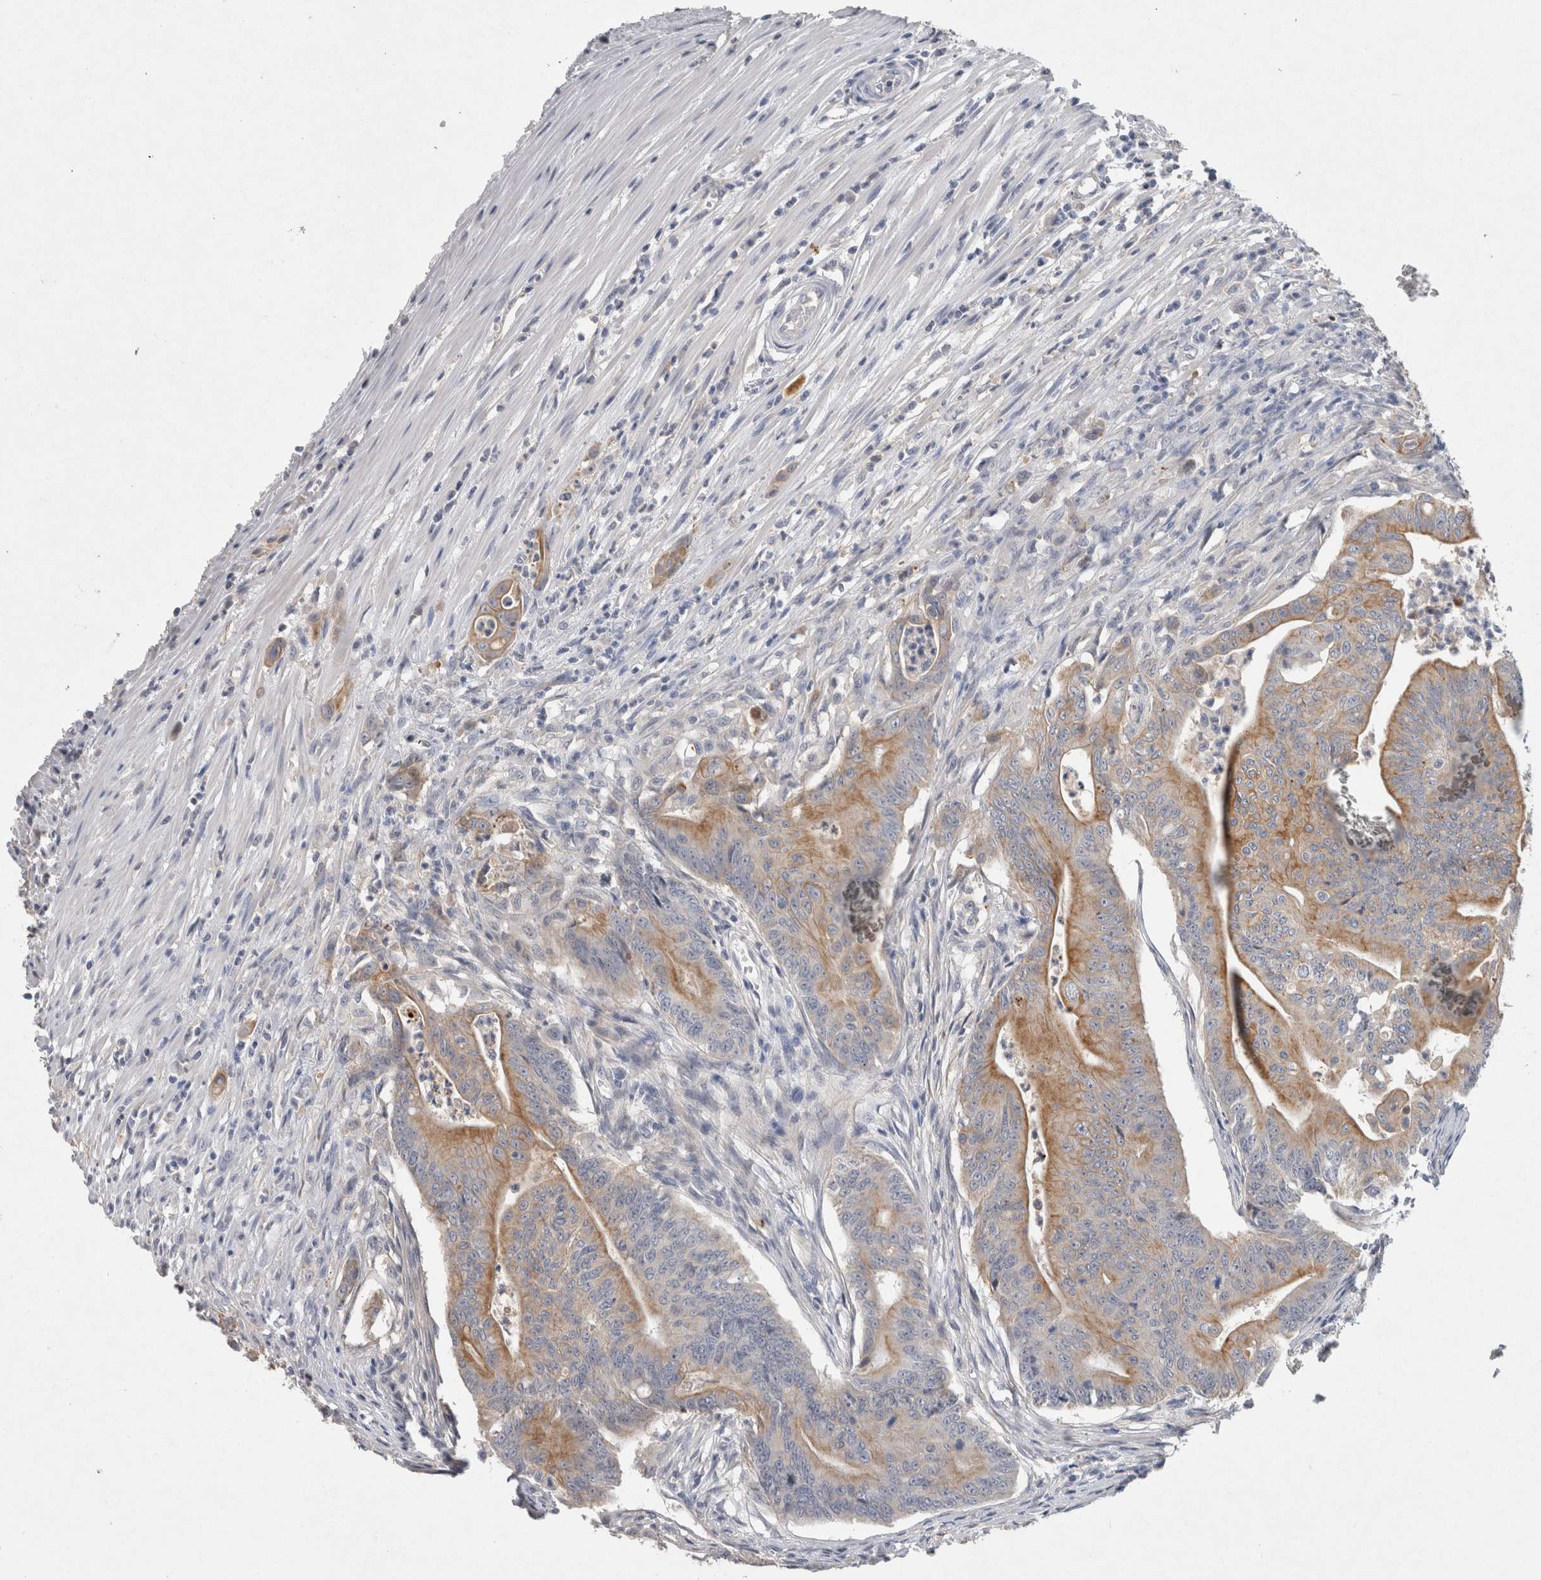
{"staining": {"intensity": "moderate", "quantity": "25%-75%", "location": "cytoplasmic/membranous"}, "tissue": "colorectal cancer", "cell_type": "Tumor cells", "image_type": "cancer", "snomed": [{"axis": "morphology", "description": "Adenoma, NOS"}, {"axis": "morphology", "description": "Adenocarcinoma, NOS"}, {"axis": "topography", "description": "Colon"}], "caption": "Adenocarcinoma (colorectal) stained for a protein (brown) shows moderate cytoplasmic/membranous positive expression in approximately 25%-75% of tumor cells.", "gene": "HEXD", "patient": {"sex": "male", "age": 79}}